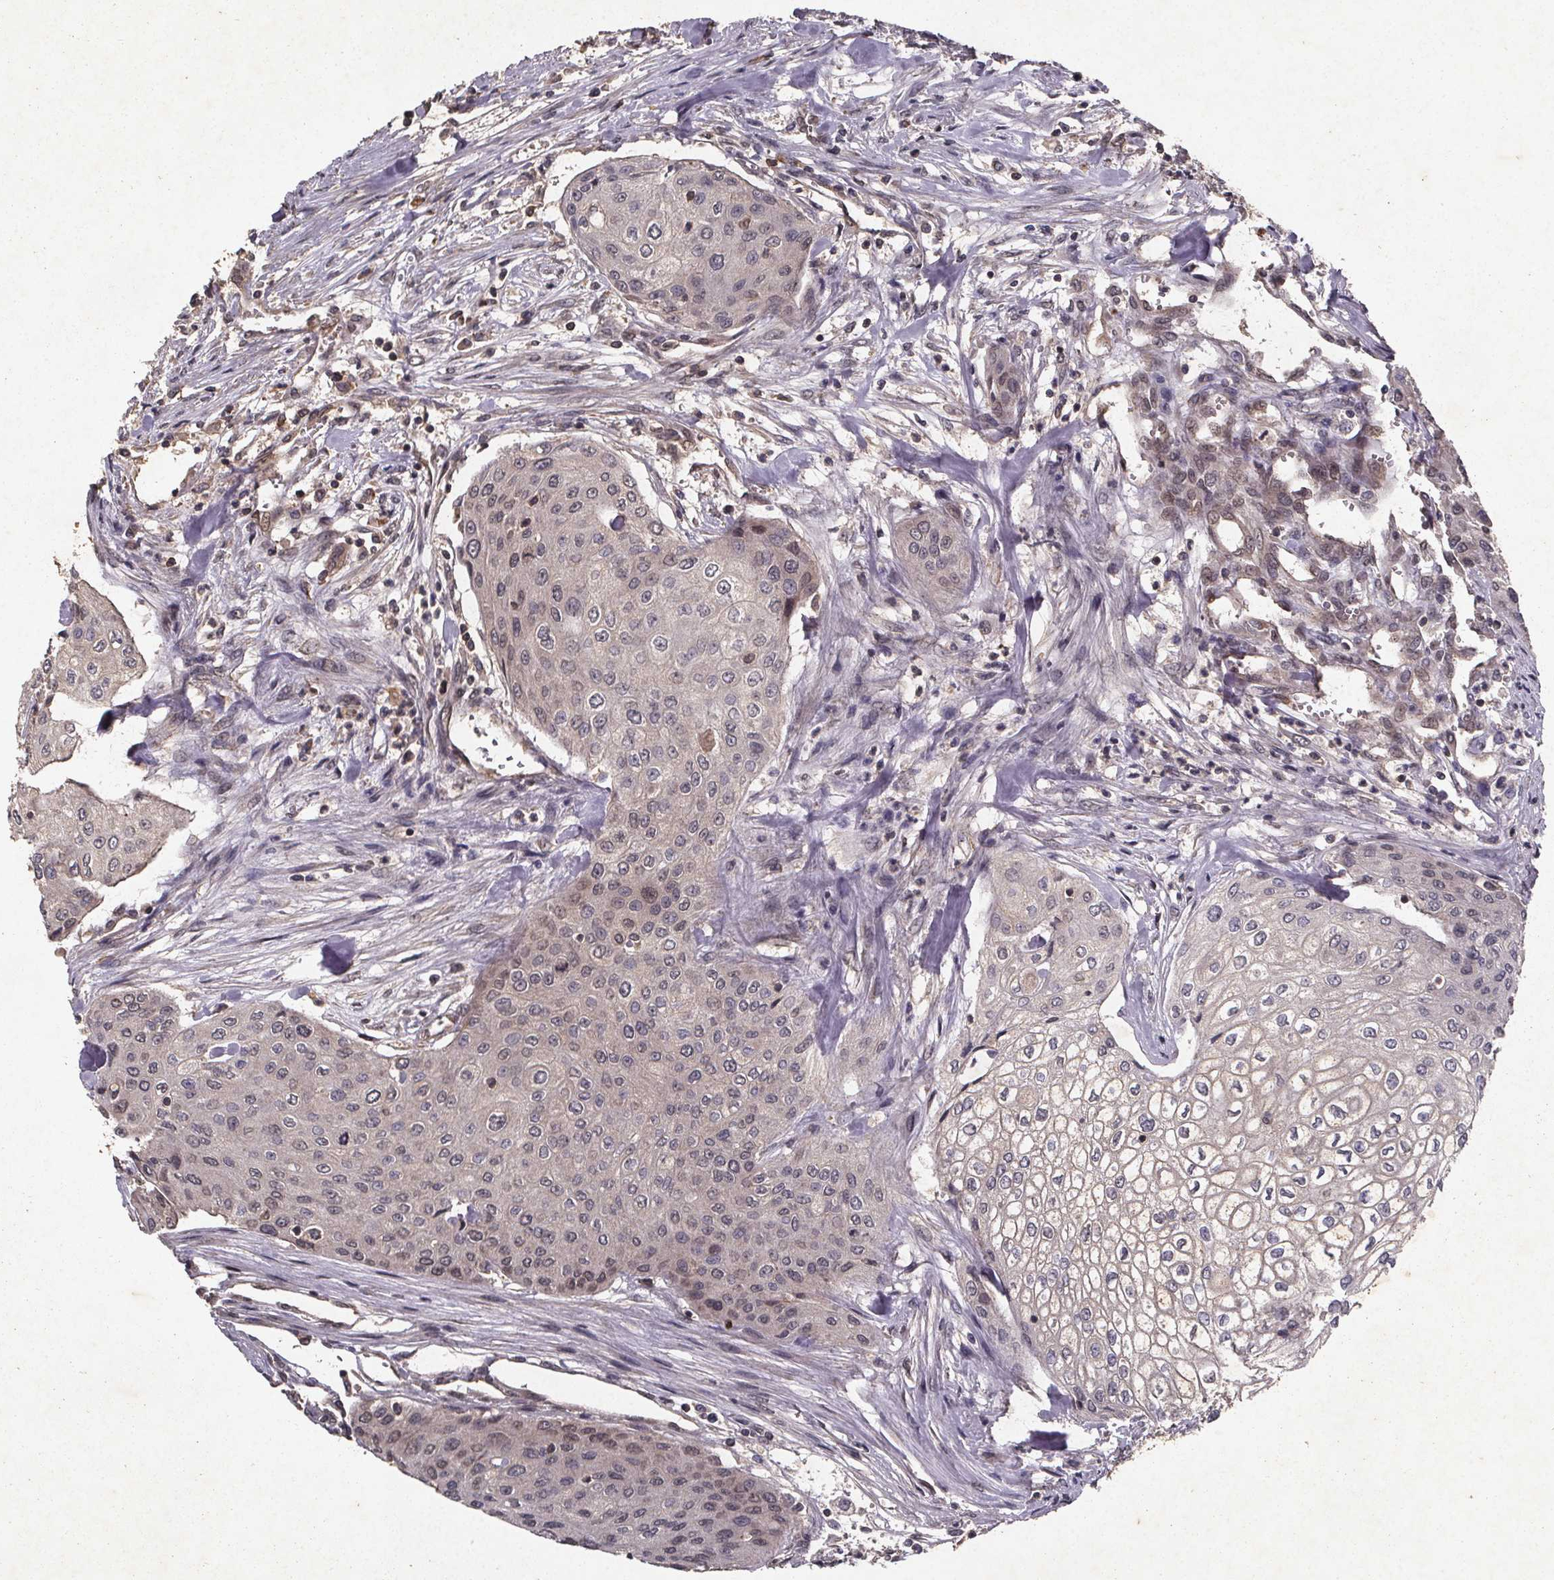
{"staining": {"intensity": "negative", "quantity": "none", "location": "none"}, "tissue": "urothelial cancer", "cell_type": "Tumor cells", "image_type": "cancer", "snomed": [{"axis": "morphology", "description": "Urothelial carcinoma, High grade"}, {"axis": "topography", "description": "Urinary bladder"}], "caption": "Urothelial cancer was stained to show a protein in brown. There is no significant positivity in tumor cells.", "gene": "PIERCE2", "patient": {"sex": "male", "age": 62}}